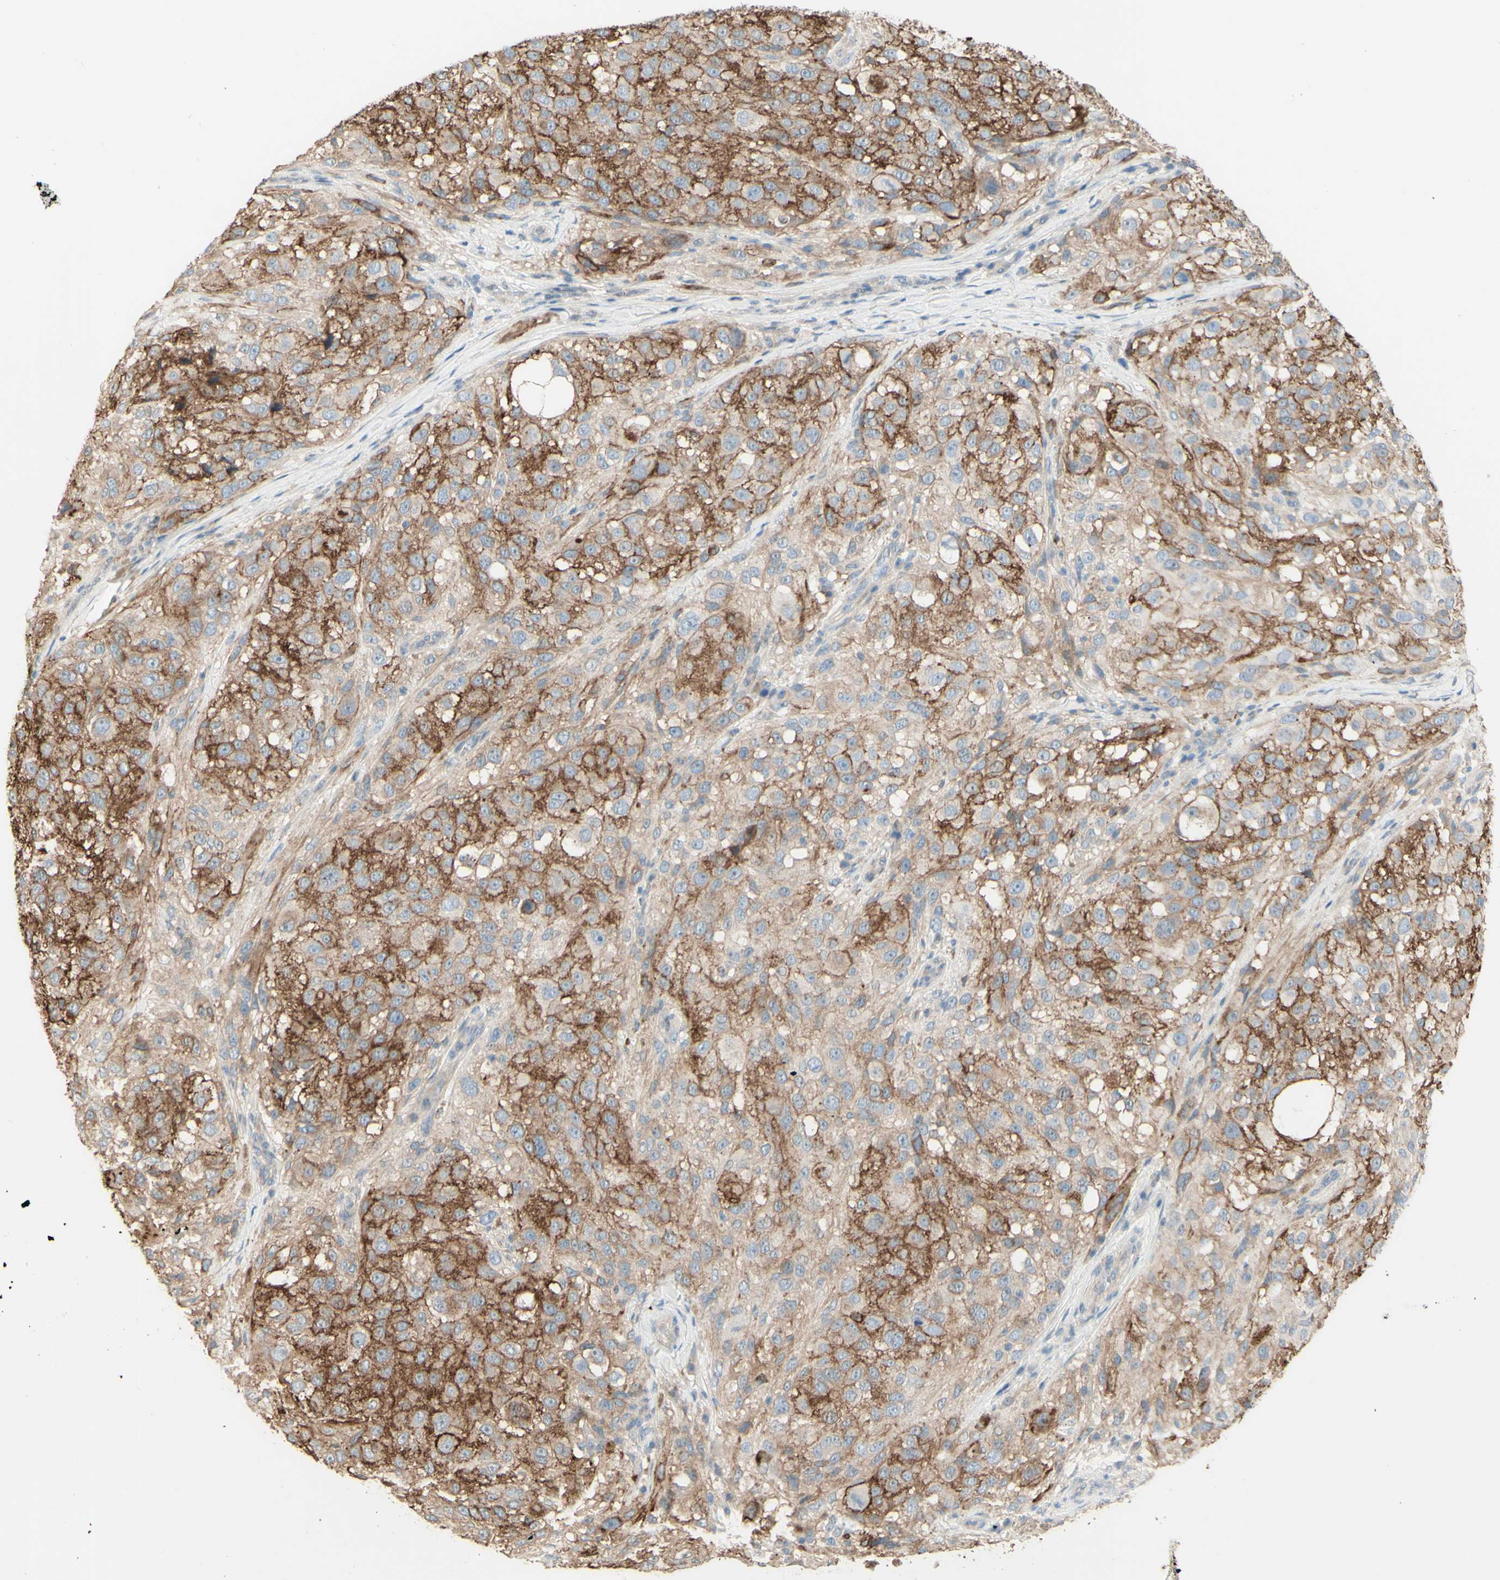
{"staining": {"intensity": "strong", "quantity": "25%-75%", "location": "cytoplasmic/membranous"}, "tissue": "melanoma", "cell_type": "Tumor cells", "image_type": "cancer", "snomed": [{"axis": "morphology", "description": "Necrosis, NOS"}, {"axis": "morphology", "description": "Malignant melanoma, NOS"}, {"axis": "topography", "description": "Skin"}], "caption": "Tumor cells demonstrate strong cytoplasmic/membranous staining in about 25%-75% of cells in melanoma.", "gene": "RNF149", "patient": {"sex": "female", "age": 87}}